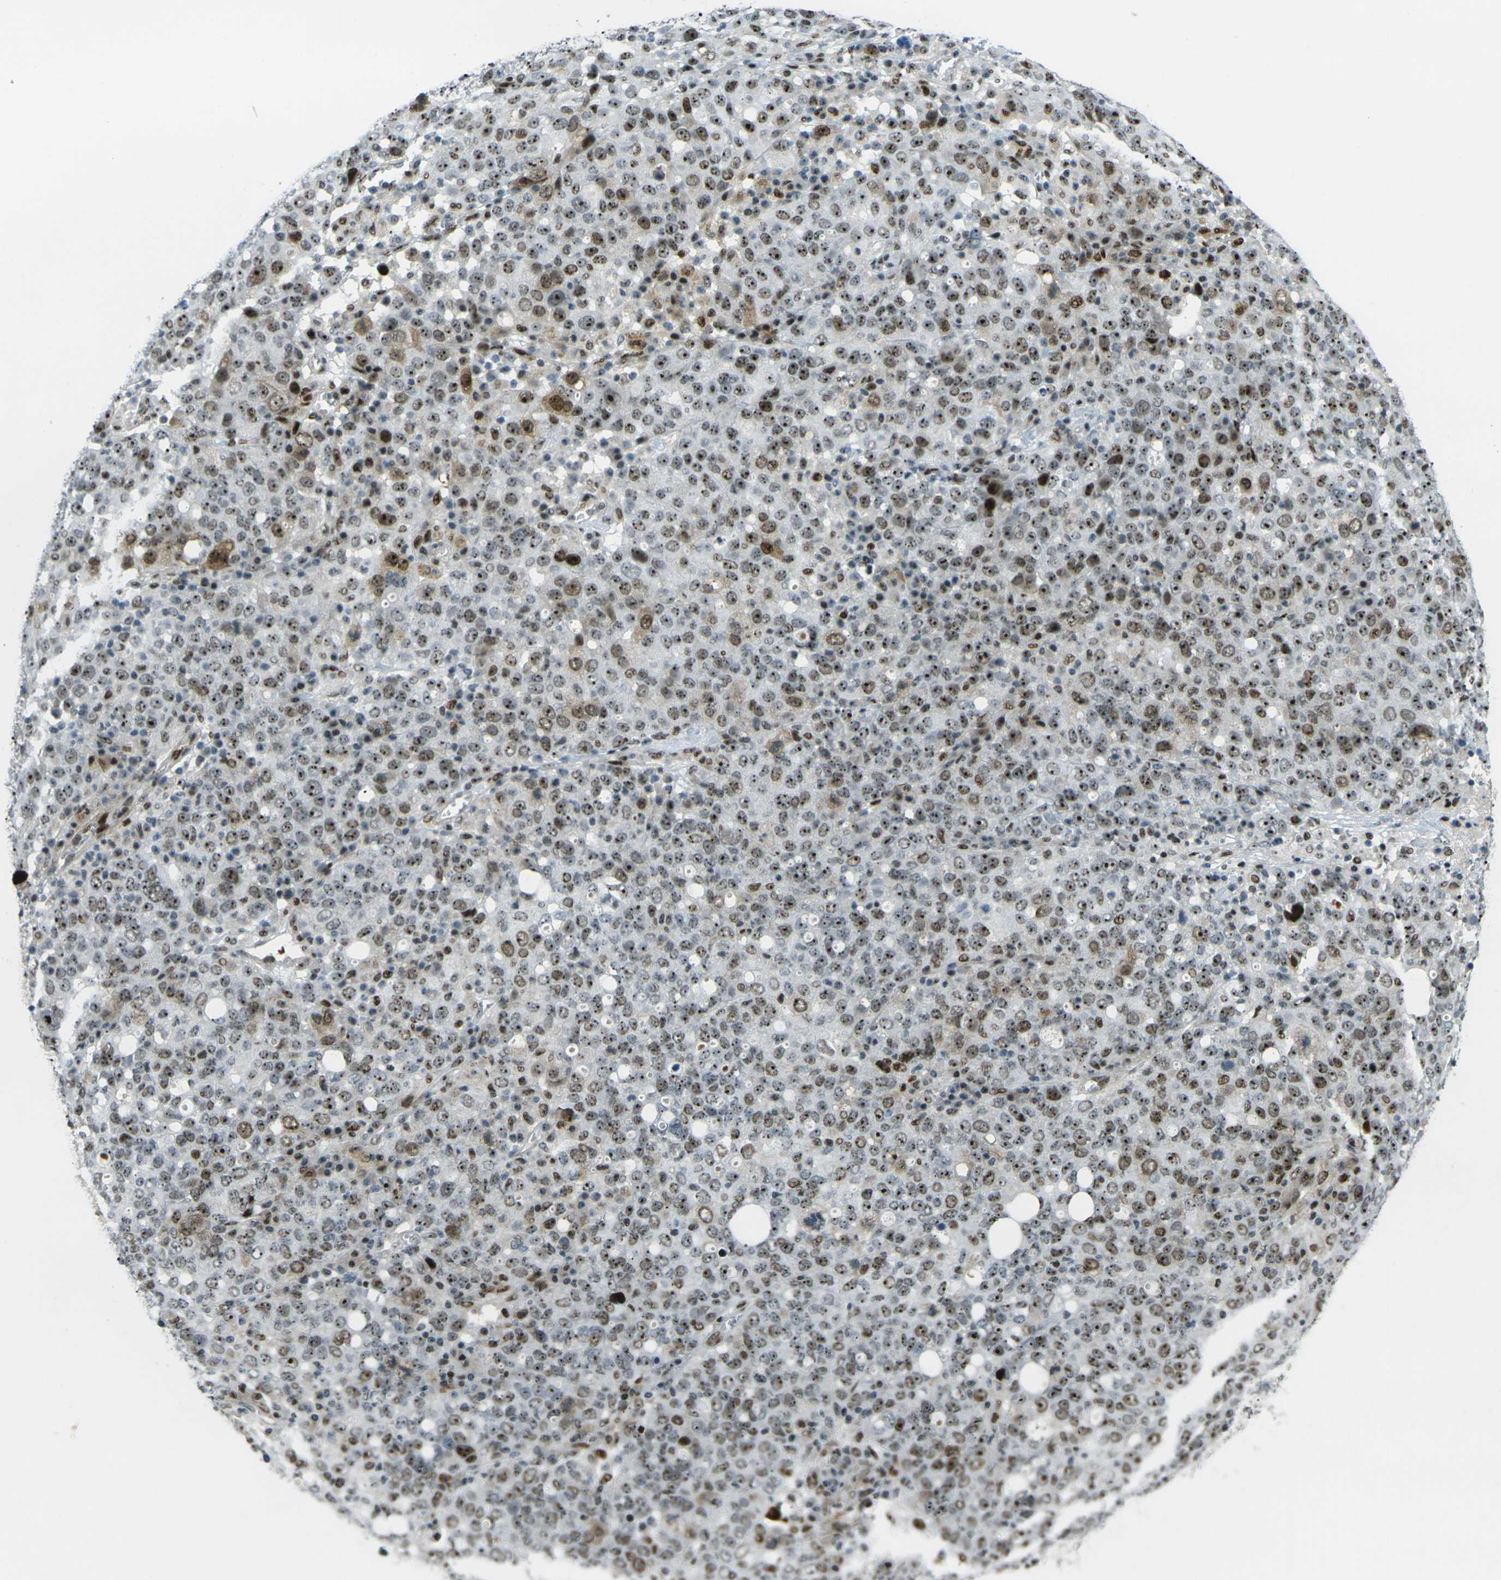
{"staining": {"intensity": "strong", "quantity": ">75%", "location": "nuclear"}, "tissue": "ovarian cancer", "cell_type": "Tumor cells", "image_type": "cancer", "snomed": [{"axis": "morphology", "description": "Carcinoma, endometroid"}, {"axis": "topography", "description": "Ovary"}], "caption": "This photomicrograph reveals immunohistochemistry (IHC) staining of ovarian cancer, with high strong nuclear expression in approximately >75% of tumor cells.", "gene": "UBE2C", "patient": {"sex": "female", "age": 62}}